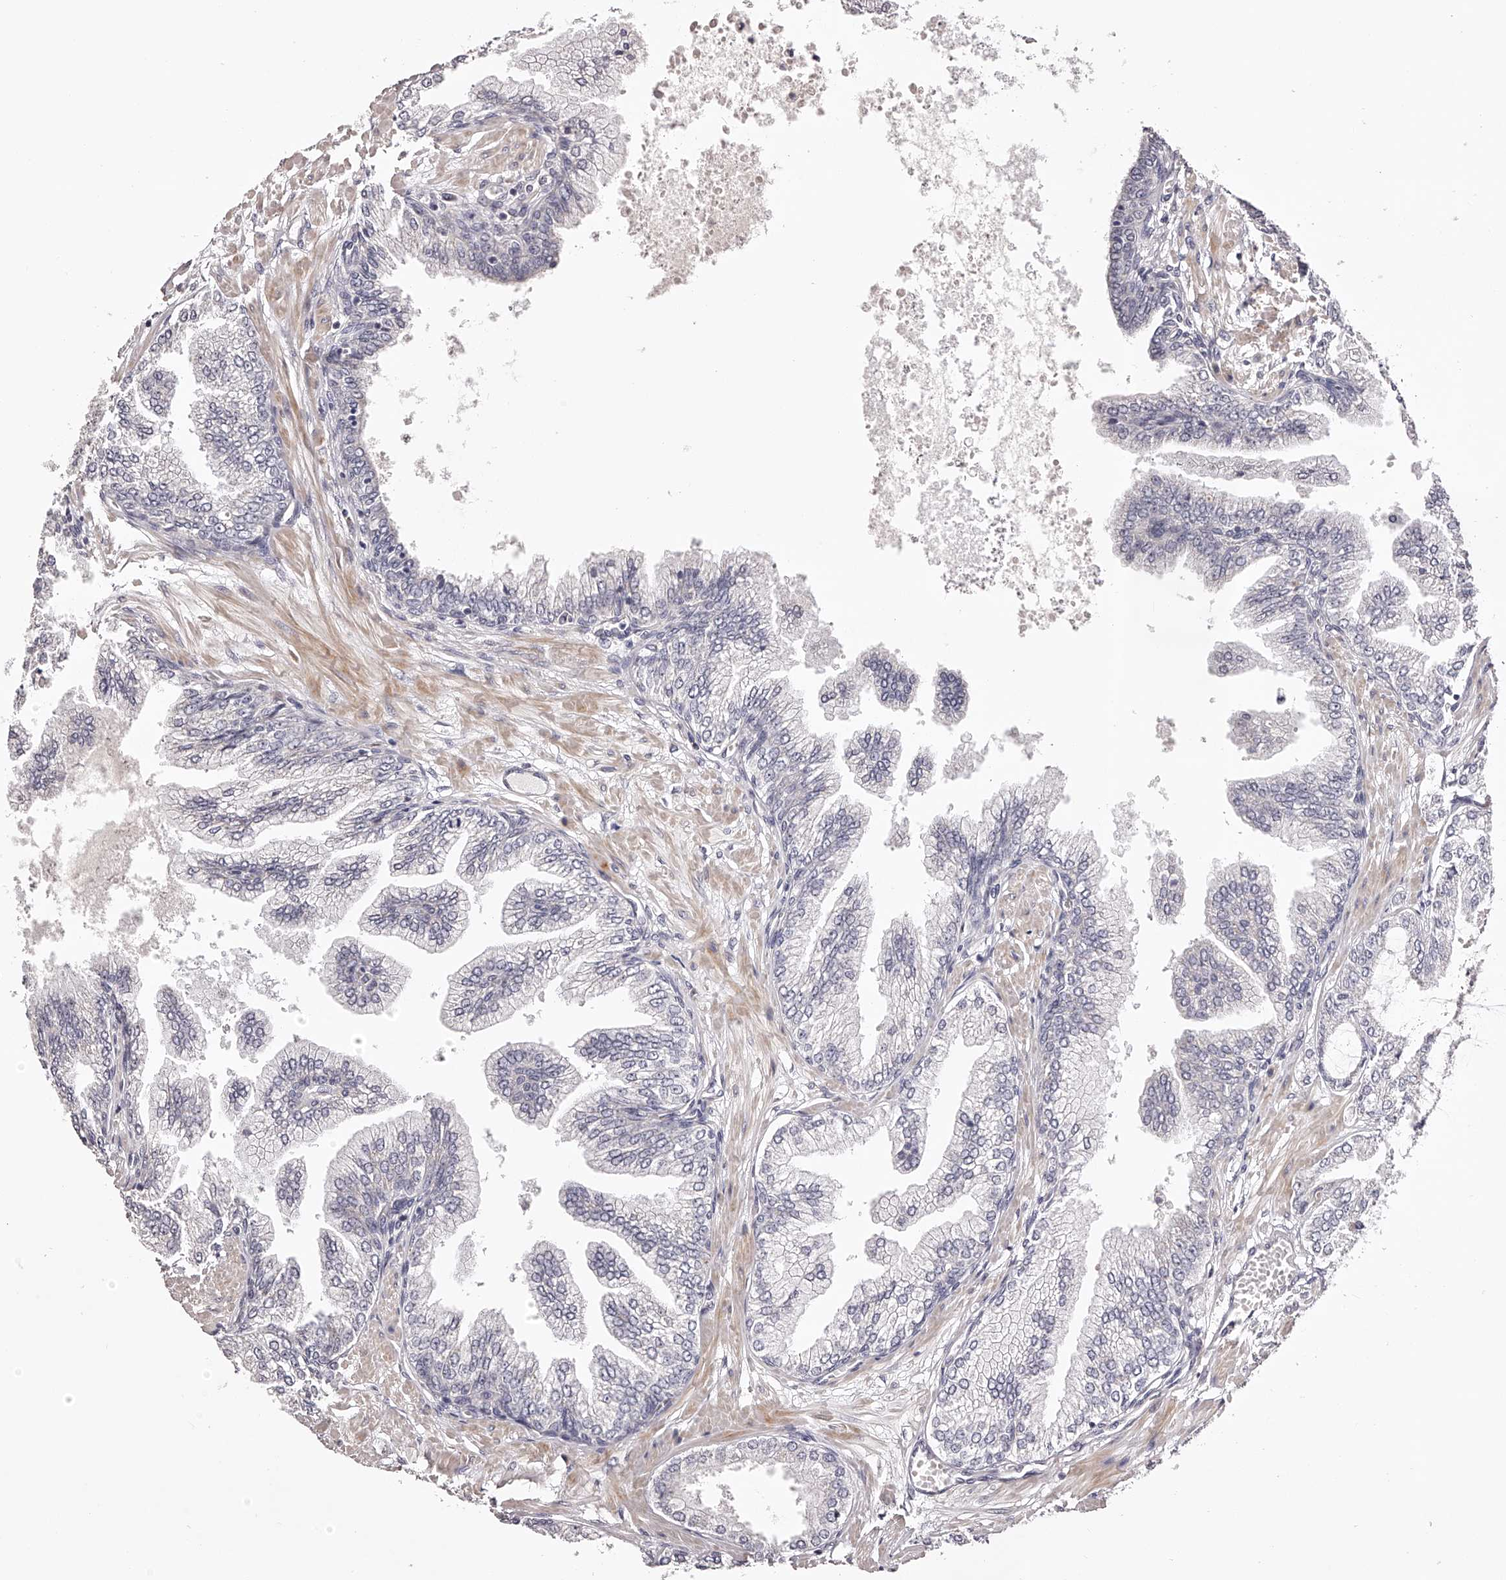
{"staining": {"intensity": "negative", "quantity": "none", "location": "none"}, "tissue": "prostate cancer", "cell_type": "Tumor cells", "image_type": "cancer", "snomed": [{"axis": "morphology", "description": "Adenocarcinoma, Low grade"}, {"axis": "topography", "description": "Prostate"}], "caption": "The image displays no significant positivity in tumor cells of prostate low-grade adenocarcinoma.", "gene": "ODF2L", "patient": {"sex": "male", "age": 63}}